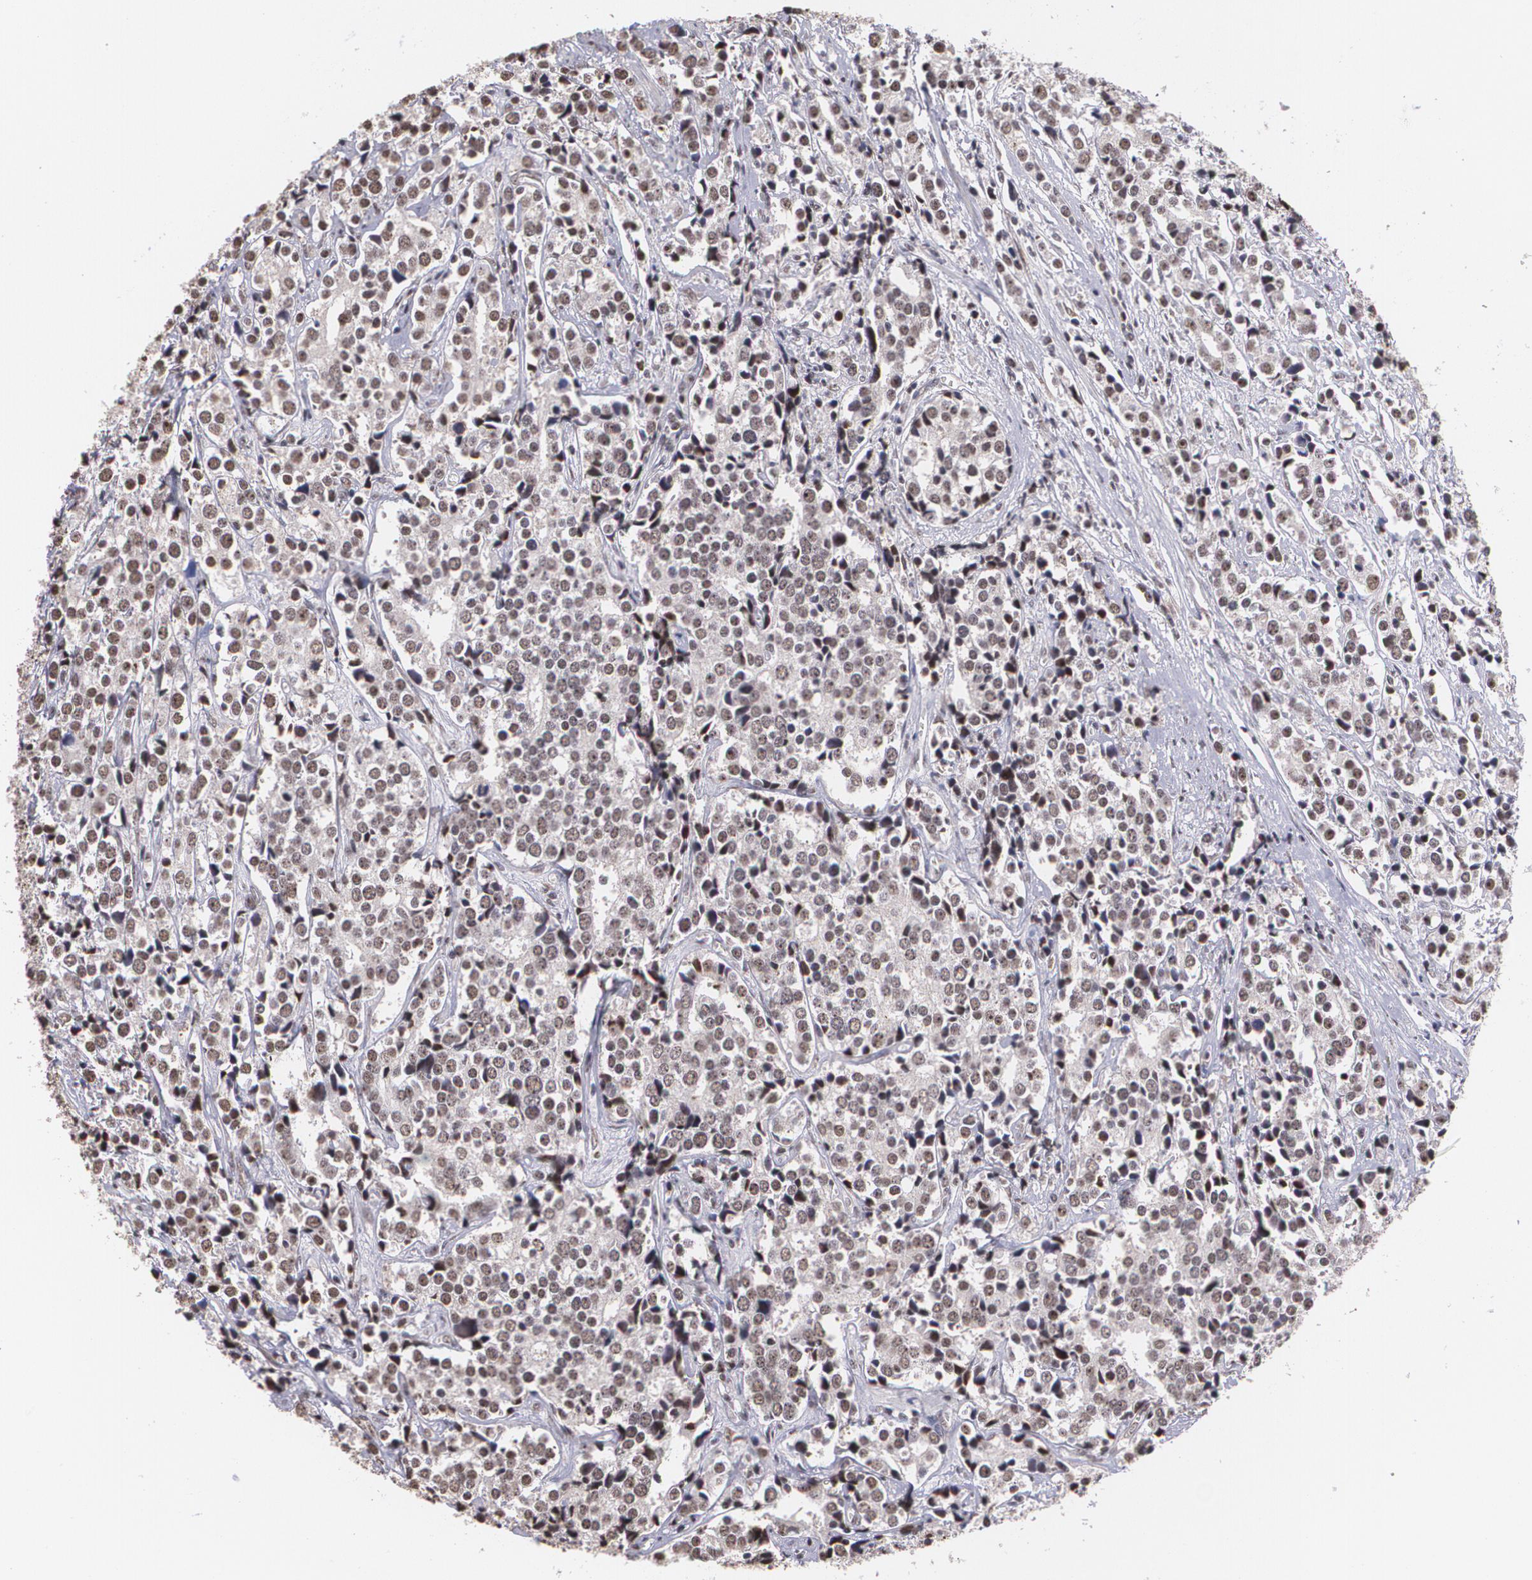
{"staining": {"intensity": "moderate", "quantity": ">75%", "location": "cytoplasmic/membranous,nuclear"}, "tissue": "prostate cancer", "cell_type": "Tumor cells", "image_type": "cancer", "snomed": [{"axis": "morphology", "description": "Adenocarcinoma, High grade"}, {"axis": "topography", "description": "Prostate"}], "caption": "High-magnification brightfield microscopy of prostate adenocarcinoma (high-grade) stained with DAB (brown) and counterstained with hematoxylin (blue). tumor cells exhibit moderate cytoplasmic/membranous and nuclear staining is appreciated in about>75% of cells.", "gene": "C6orf15", "patient": {"sex": "male", "age": 71}}